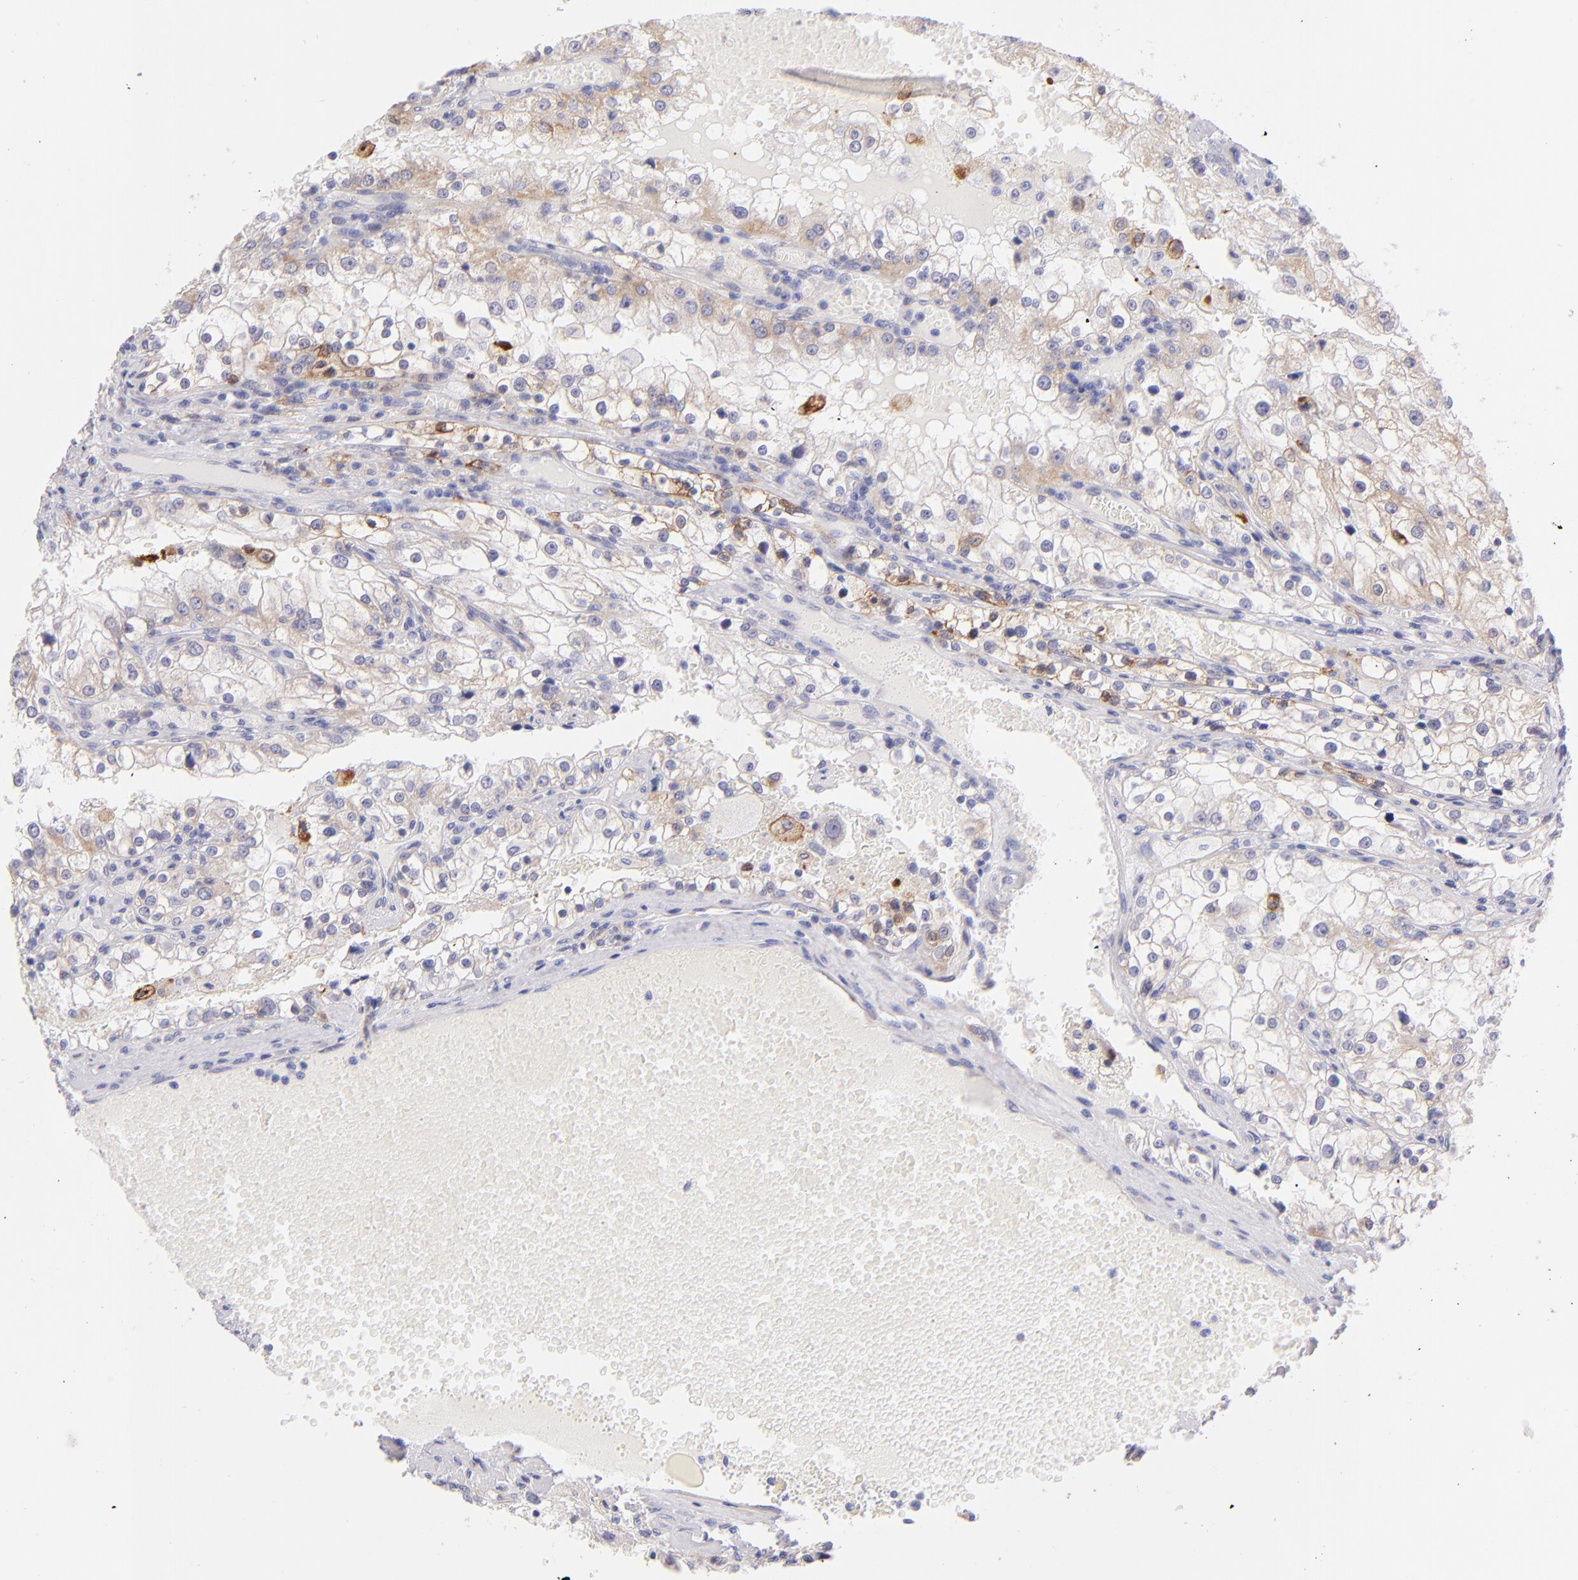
{"staining": {"intensity": "moderate", "quantity": "25%-75%", "location": "cytoplasmic/membranous"}, "tissue": "renal cancer", "cell_type": "Tumor cells", "image_type": "cancer", "snomed": [{"axis": "morphology", "description": "Adenocarcinoma, NOS"}, {"axis": "topography", "description": "Kidney"}], "caption": "Protein expression analysis of renal cancer (adenocarcinoma) demonstrates moderate cytoplasmic/membranous staining in about 25%-75% of tumor cells. (DAB (3,3'-diaminobenzidine) IHC, brown staining for protein, blue staining for nuclei).", "gene": "SH2D4A", "patient": {"sex": "female", "age": 74}}